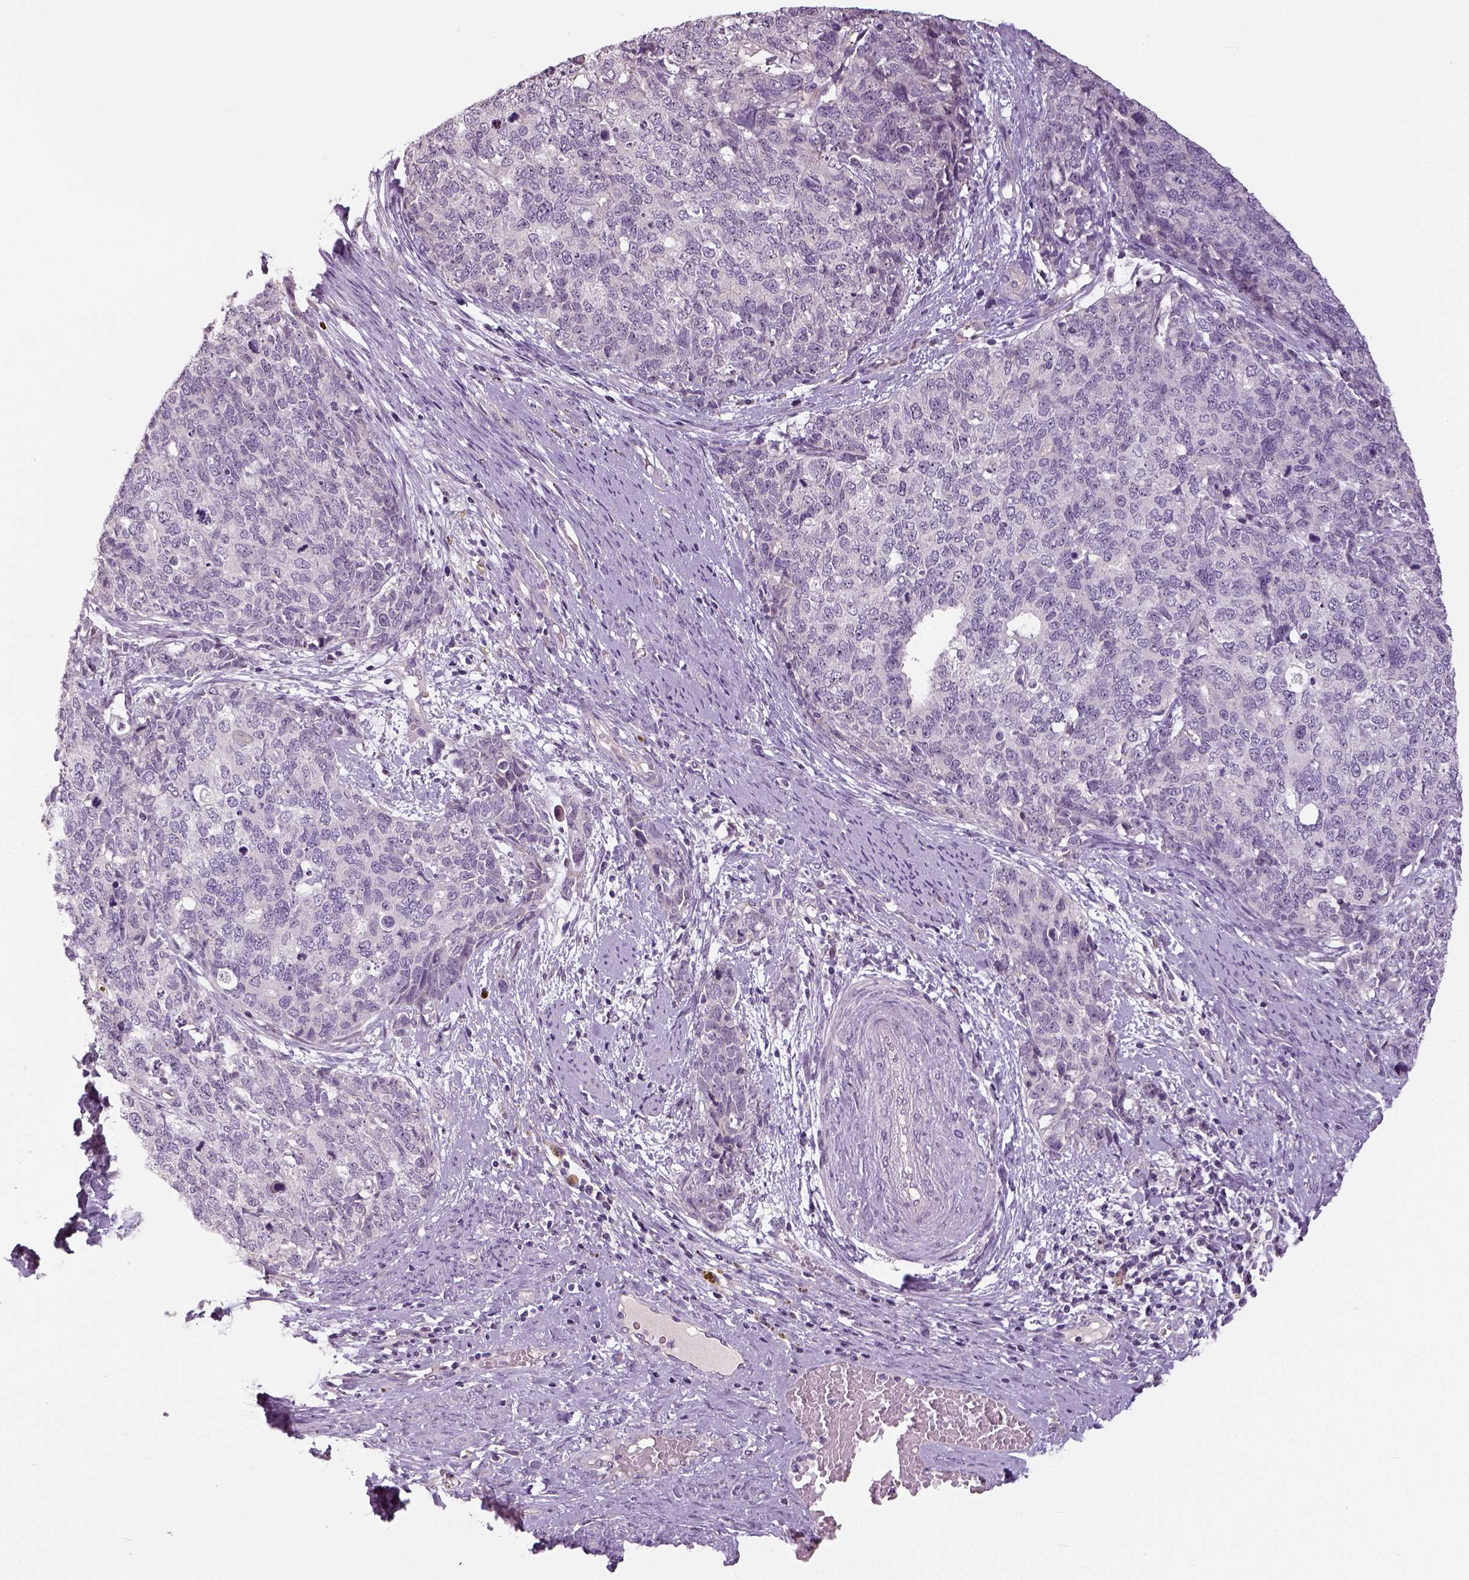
{"staining": {"intensity": "negative", "quantity": "none", "location": "none"}, "tissue": "cervical cancer", "cell_type": "Tumor cells", "image_type": "cancer", "snomed": [{"axis": "morphology", "description": "Squamous cell carcinoma, NOS"}, {"axis": "topography", "description": "Cervix"}], "caption": "High power microscopy image of an immunohistochemistry (IHC) photomicrograph of cervical squamous cell carcinoma, revealing no significant staining in tumor cells.", "gene": "NECAB1", "patient": {"sex": "female", "age": 63}}